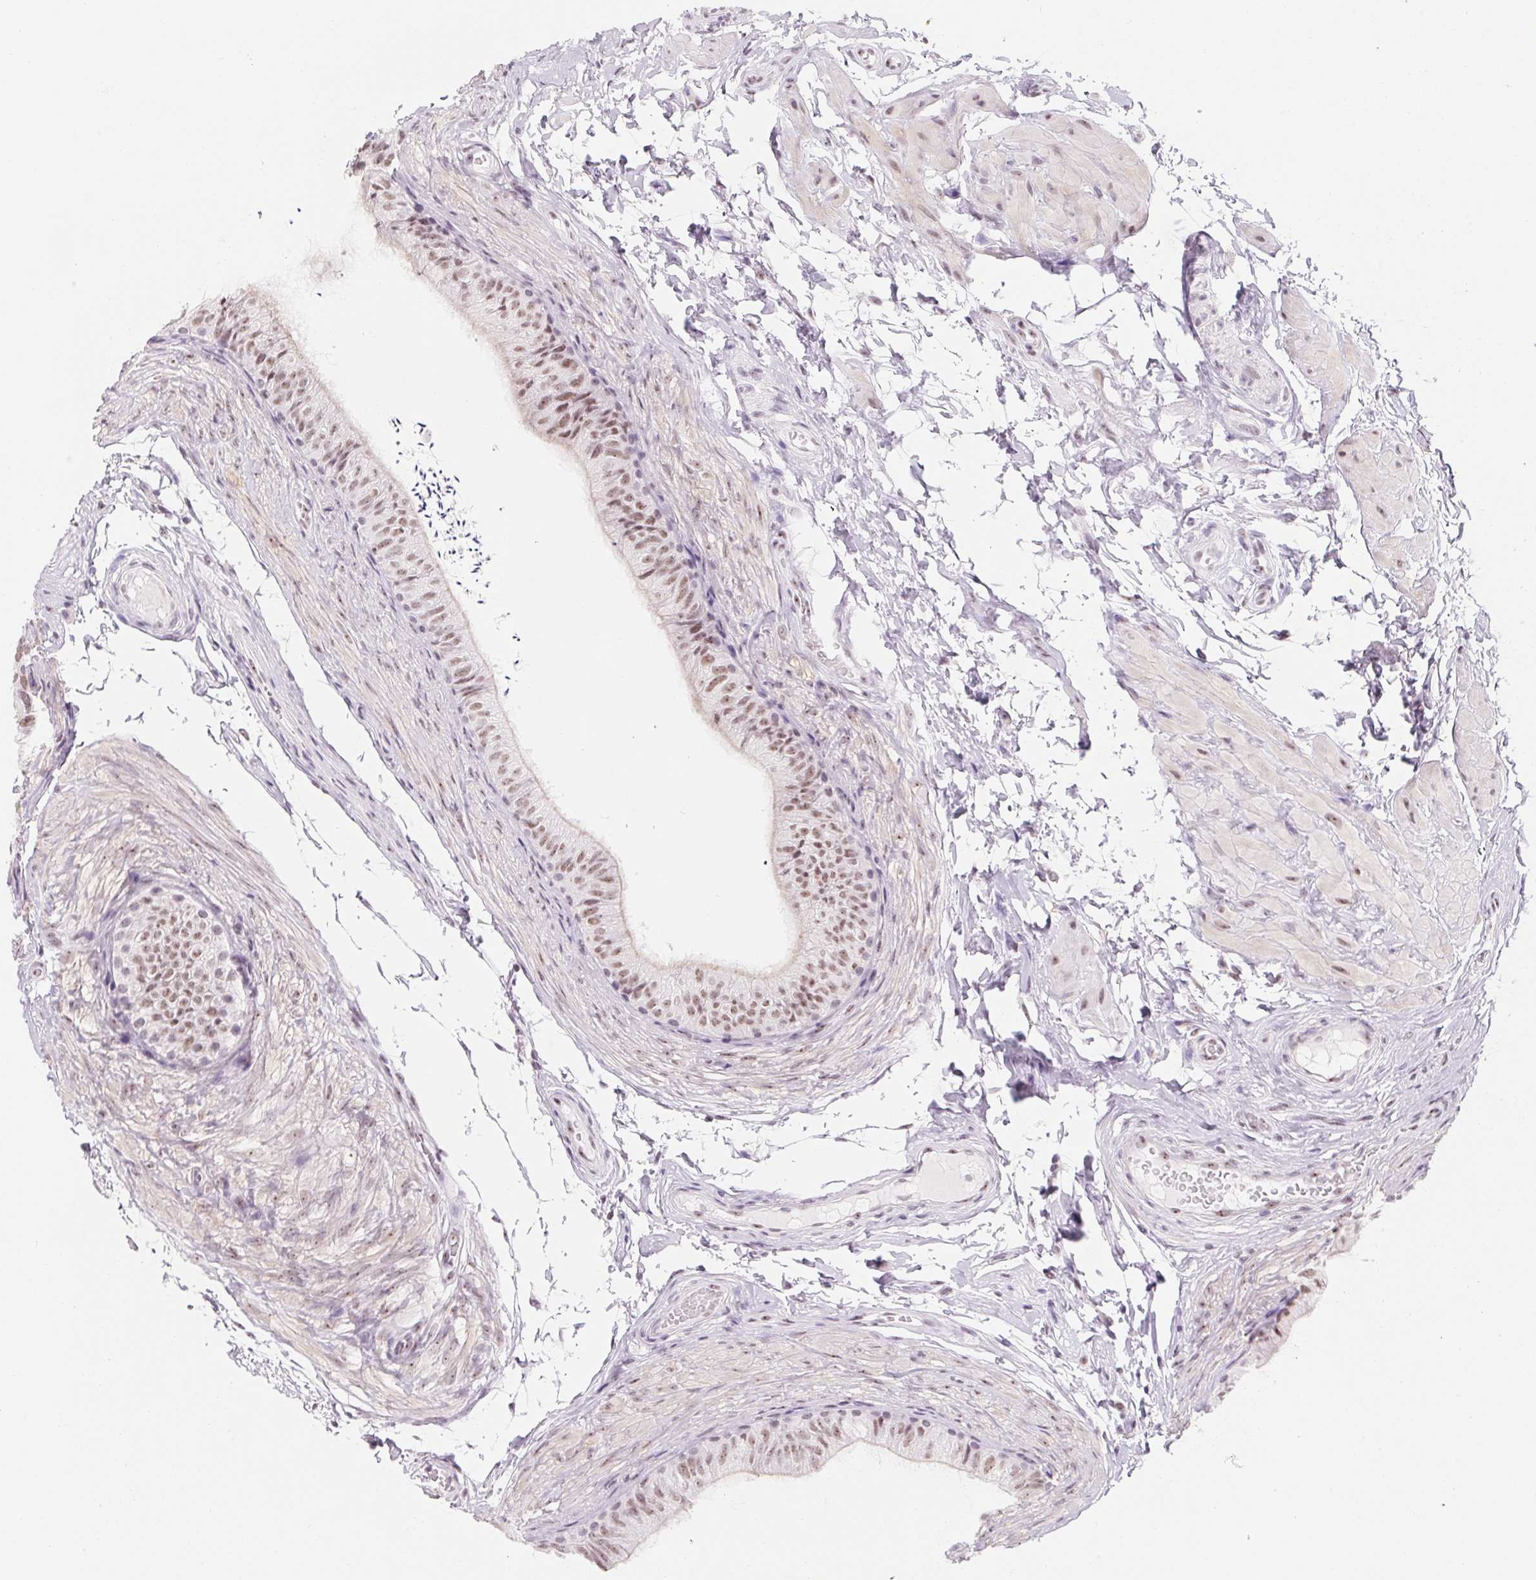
{"staining": {"intensity": "weak", "quantity": "25%-75%", "location": "nuclear"}, "tissue": "epididymis", "cell_type": "Glandular cells", "image_type": "normal", "snomed": [{"axis": "morphology", "description": "Normal tissue, NOS"}, {"axis": "topography", "description": "Epididymis, spermatic cord, NOS"}, {"axis": "topography", "description": "Epididymis"}, {"axis": "topography", "description": "Peripheral nerve tissue"}], "caption": "The micrograph exhibits immunohistochemical staining of unremarkable epididymis. There is weak nuclear positivity is identified in about 25%-75% of glandular cells.", "gene": "ZIC4", "patient": {"sex": "male", "age": 29}}